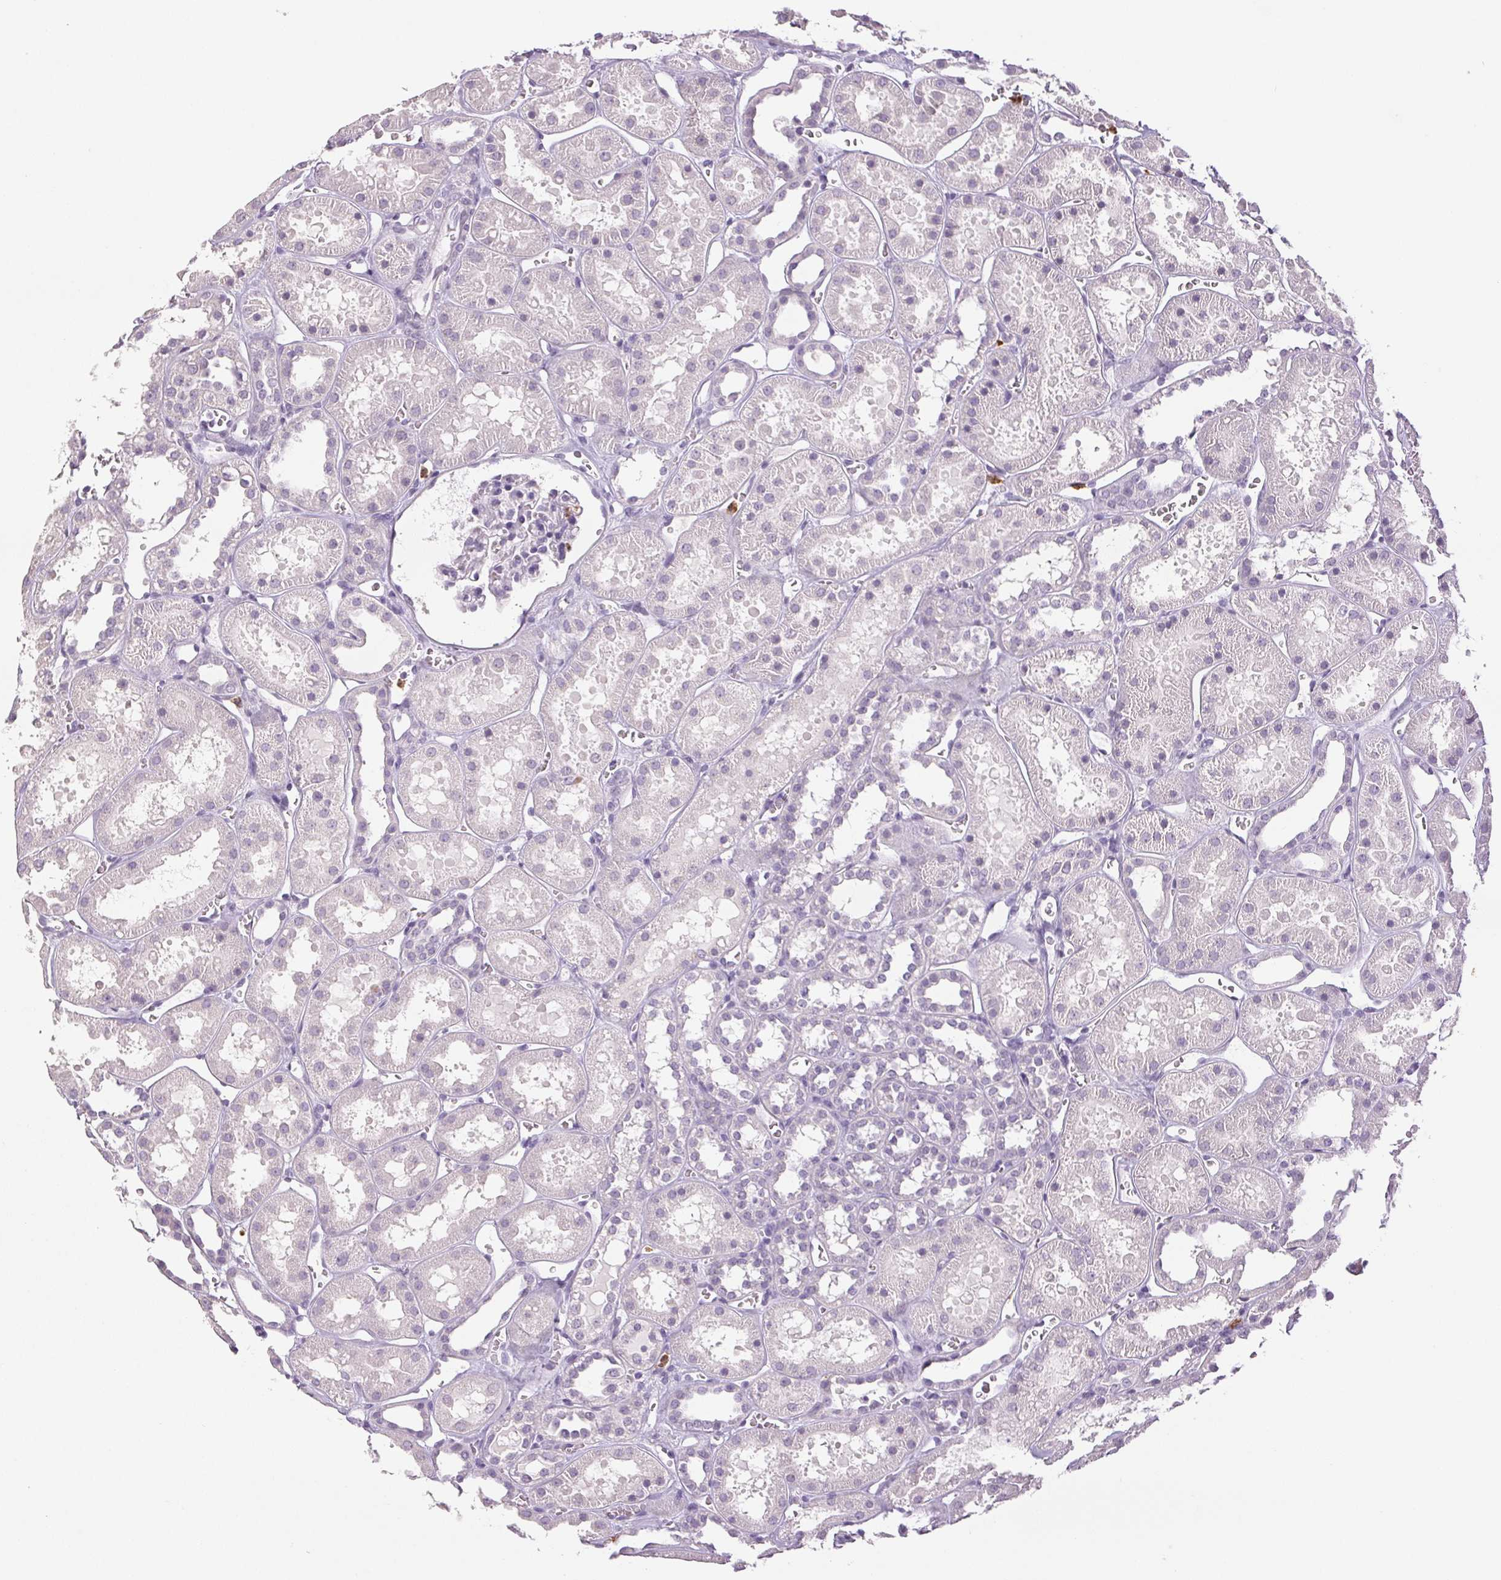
{"staining": {"intensity": "negative", "quantity": "none", "location": "none"}, "tissue": "kidney", "cell_type": "Cells in glomeruli", "image_type": "normal", "snomed": [{"axis": "morphology", "description": "Normal tissue, NOS"}, {"axis": "topography", "description": "Kidney"}], "caption": "DAB (3,3'-diaminobenzidine) immunohistochemical staining of unremarkable kidney demonstrates no significant staining in cells in glomeruli. (Stains: DAB (3,3'-diaminobenzidine) immunohistochemistry (IHC) with hematoxylin counter stain, Microscopy: brightfield microscopy at high magnification).", "gene": "LTF", "patient": {"sex": "female", "age": 41}}